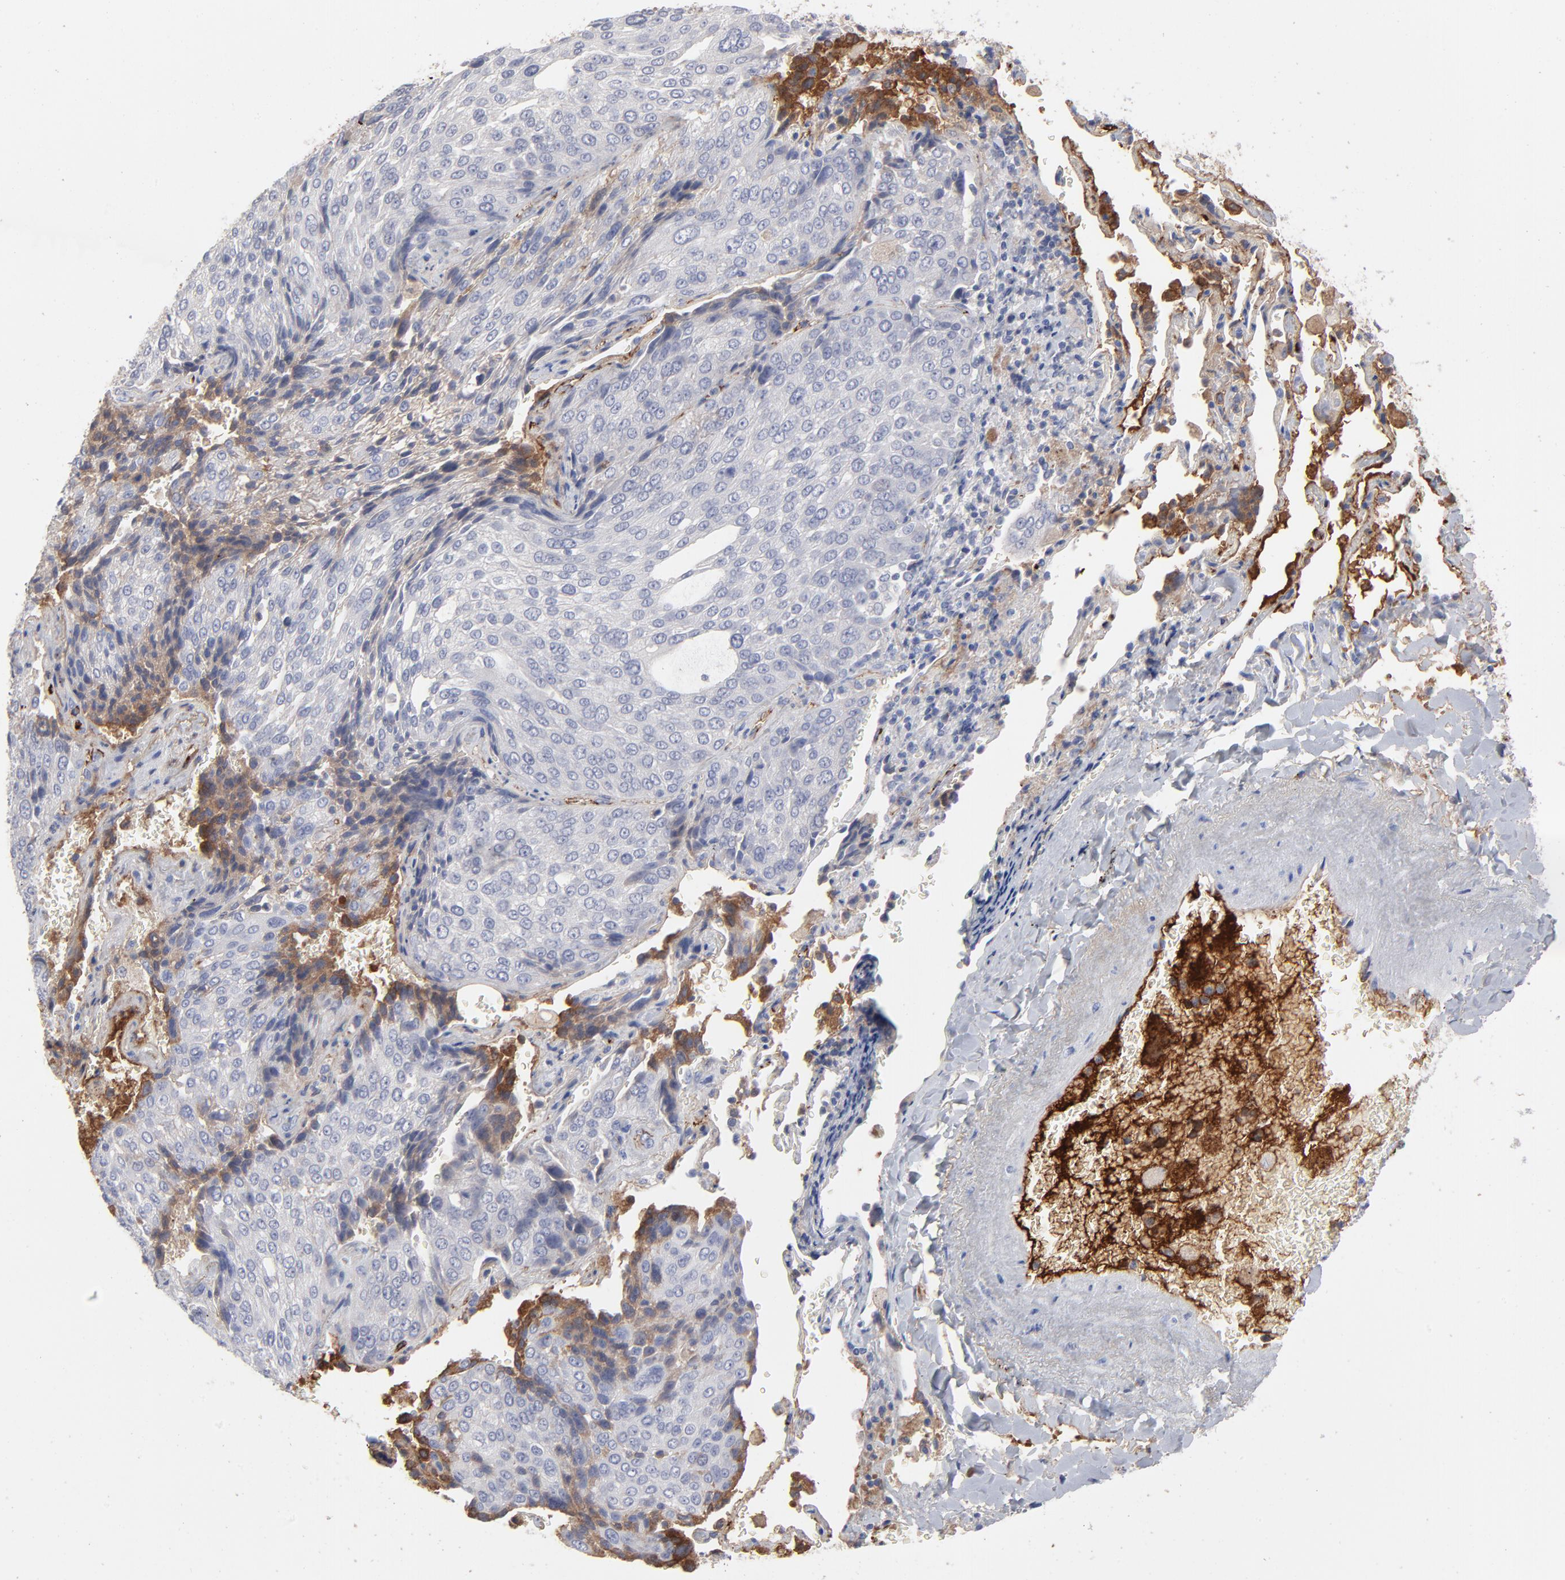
{"staining": {"intensity": "negative", "quantity": "none", "location": "none"}, "tissue": "lung cancer", "cell_type": "Tumor cells", "image_type": "cancer", "snomed": [{"axis": "morphology", "description": "Squamous cell carcinoma, NOS"}, {"axis": "topography", "description": "Lung"}], "caption": "This is a histopathology image of immunohistochemistry (IHC) staining of lung cancer, which shows no staining in tumor cells.", "gene": "CCR3", "patient": {"sex": "male", "age": 54}}